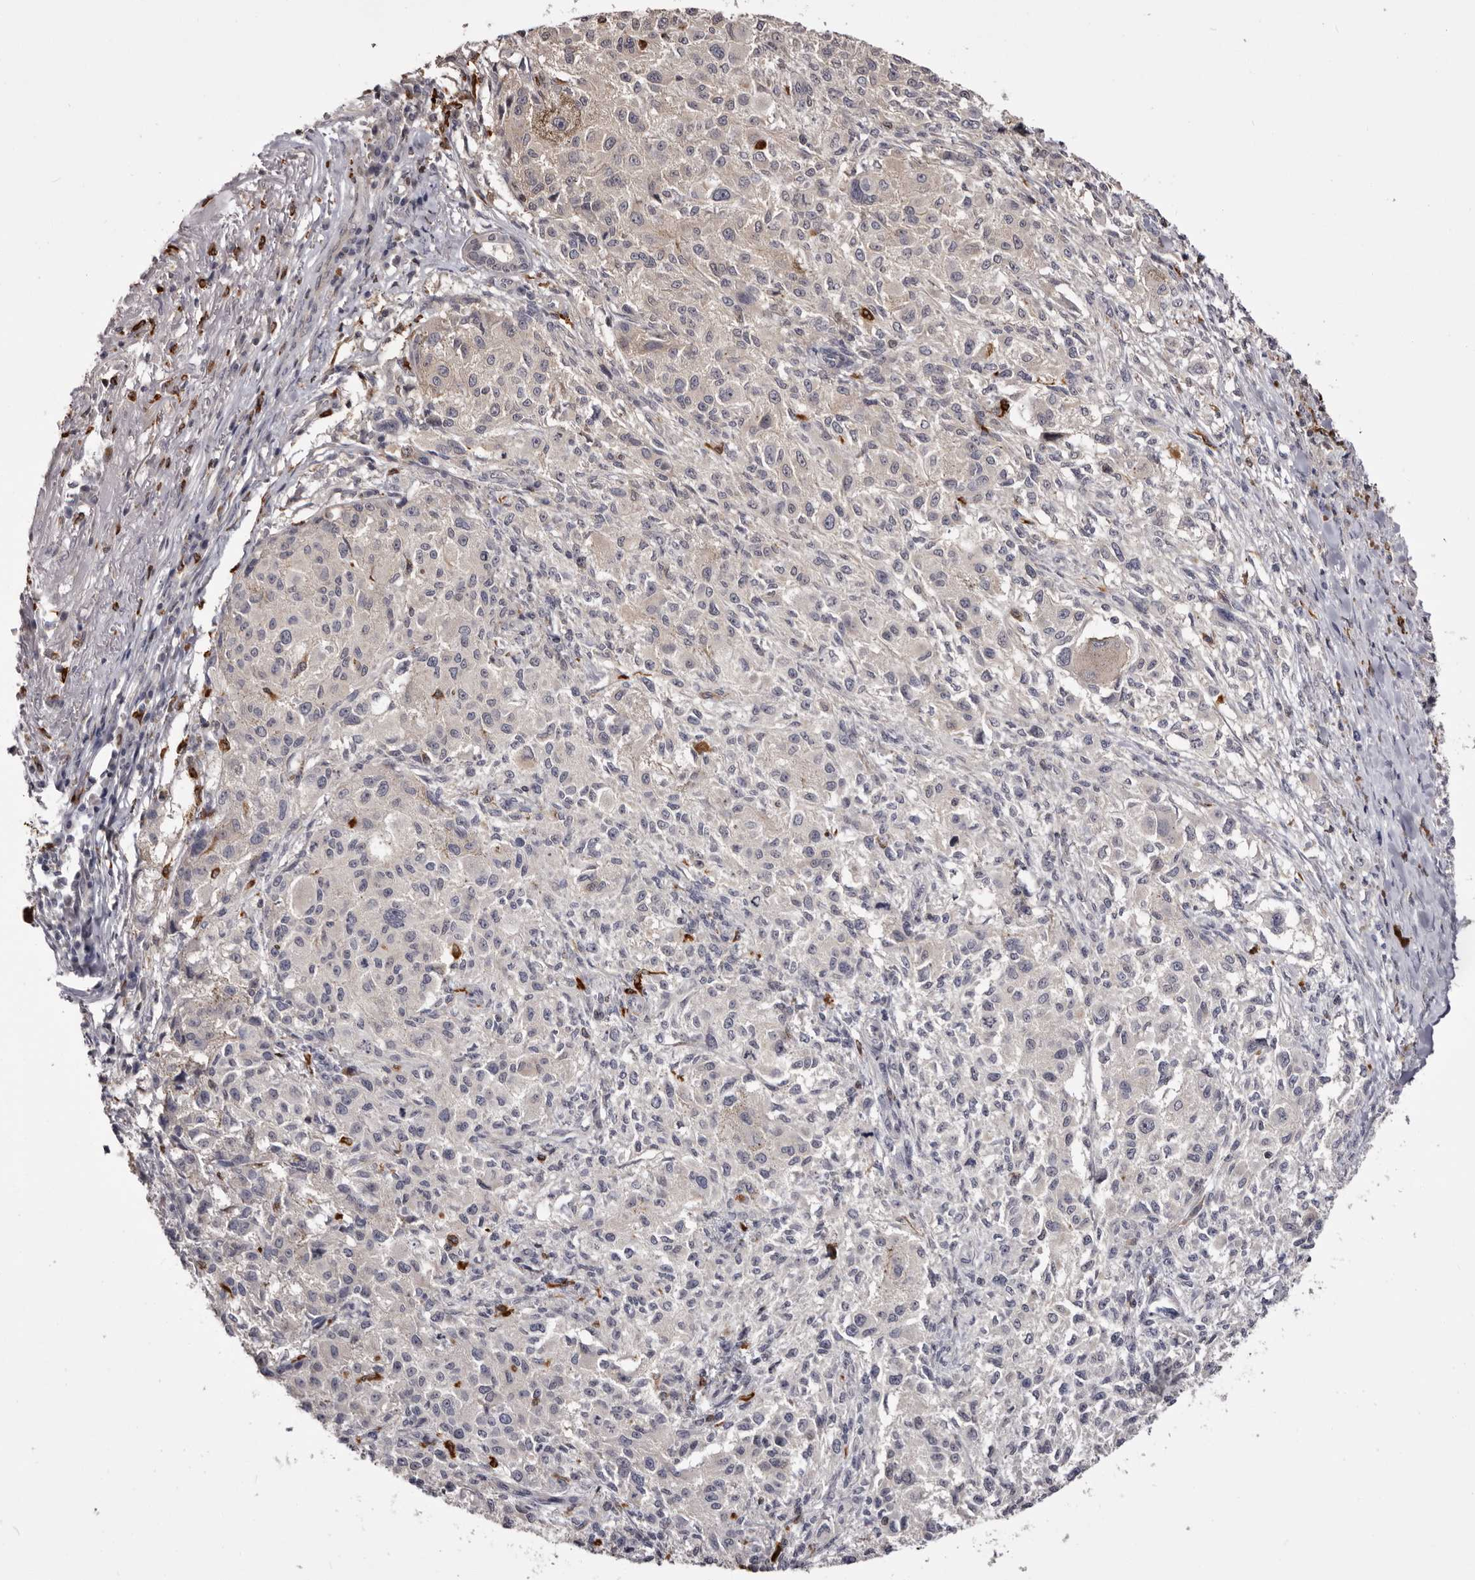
{"staining": {"intensity": "negative", "quantity": "none", "location": "none"}, "tissue": "melanoma", "cell_type": "Tumor cells", "image_type": "cancer", "snomed": [{"axis": "morphology", "description": "Necrosis, NOS"}, {"axis": "morphology", "description": "Malignant melanoma, NOS"}, {"axis": "topography", "description": "Skin"}], "caption": "This is an immunohistochemistry (IHC) image of human malignant melanoma. There is no staining in tumor cells.", "gene": "TNNI1", "patient": {"sex": "female", "age": 87}}